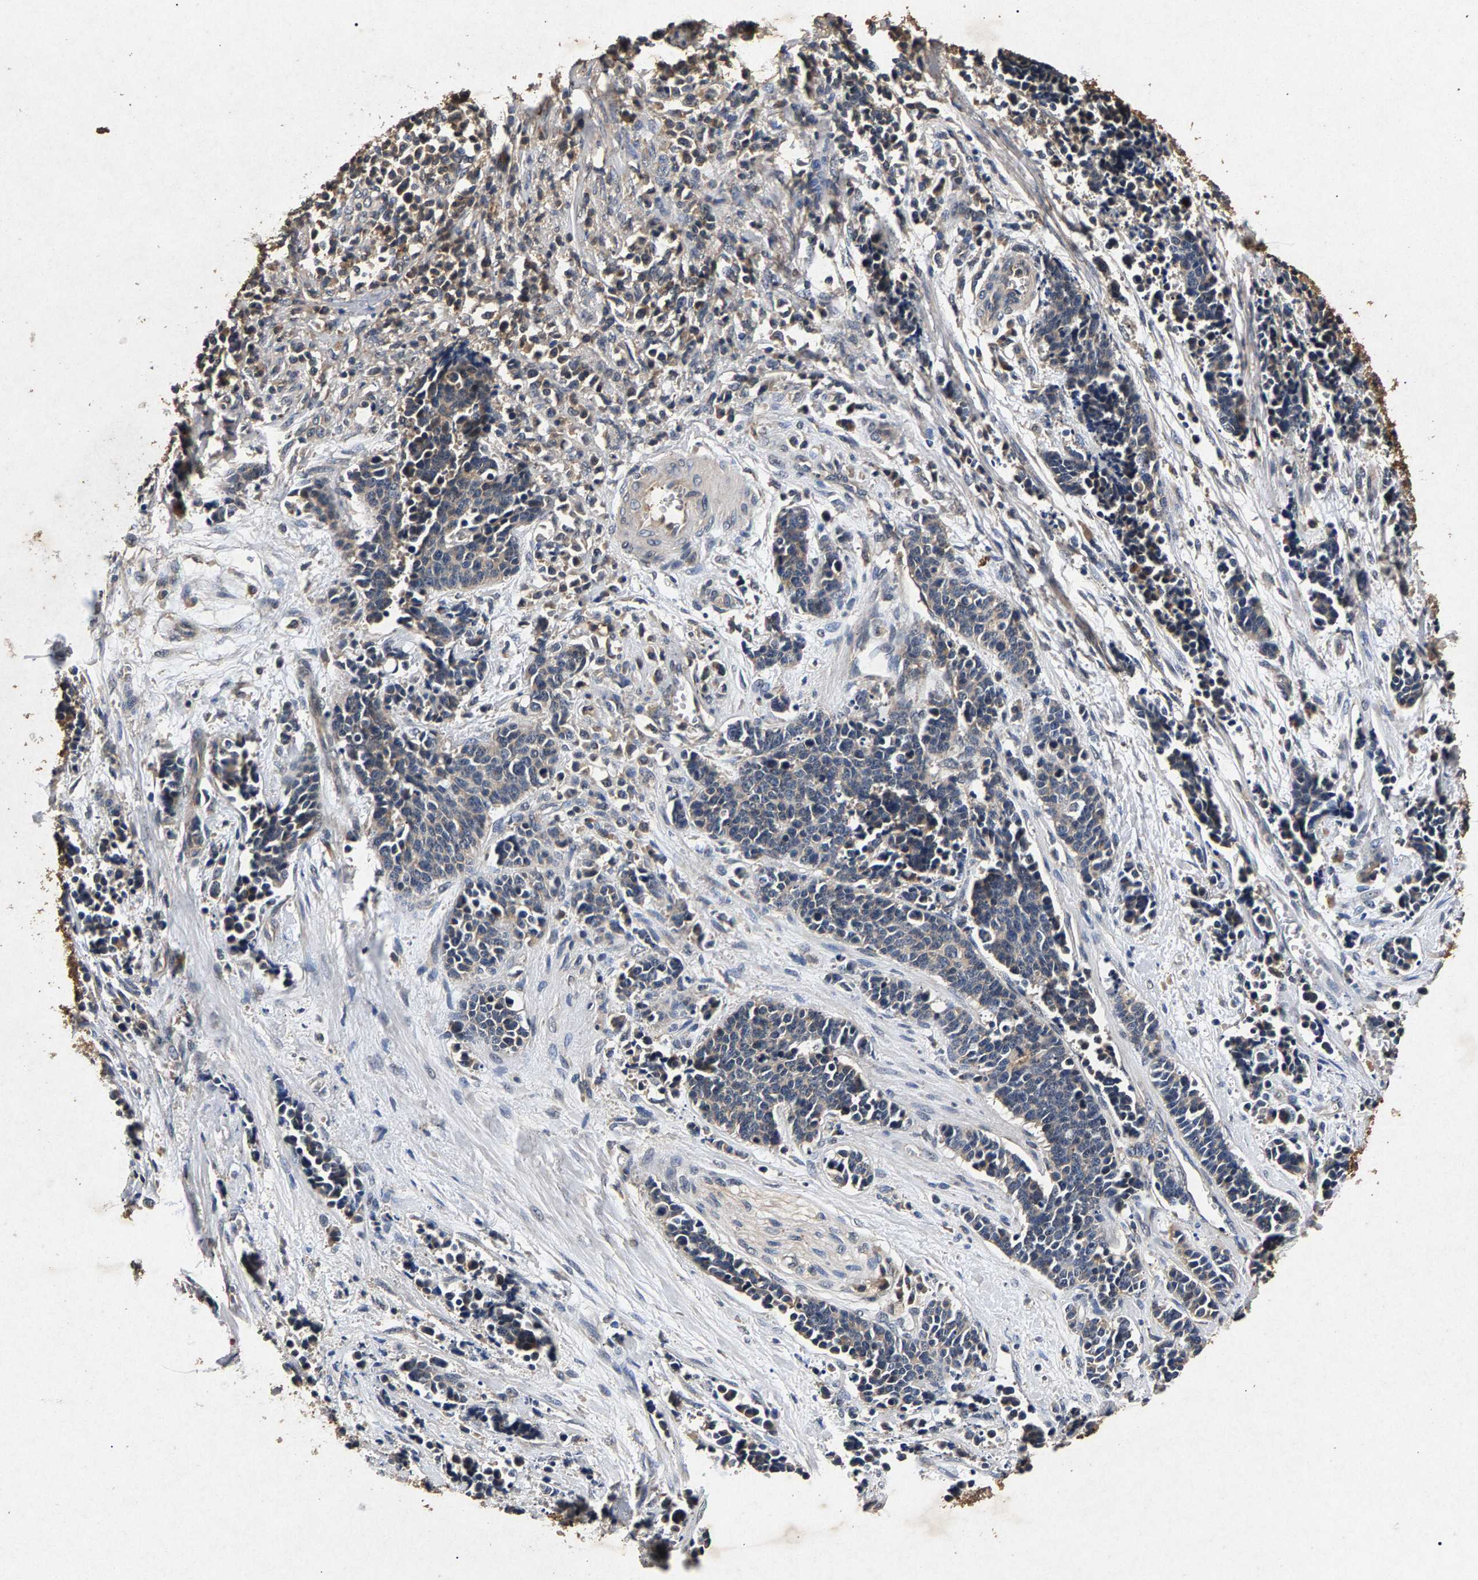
{"staining": {"intensity": "weak", "quantity": "<25%", "location": "cytoplasmic/membranous"}, "tissue": "cervical cancer", "cell_type": "Tumor cells", "image_type": "cancer", "snomed": [{"axis": "morphology", "description": "Squamous cell carcinoma, NOS"}, {"axis": "topography", "description": "Cervix"}], "caption": "Histopathology image shows no significant protein positivity in tumor cells of cervical cancer.", "gene": "PPP1CC", "patient": {"sex": "female", "age": 35}}